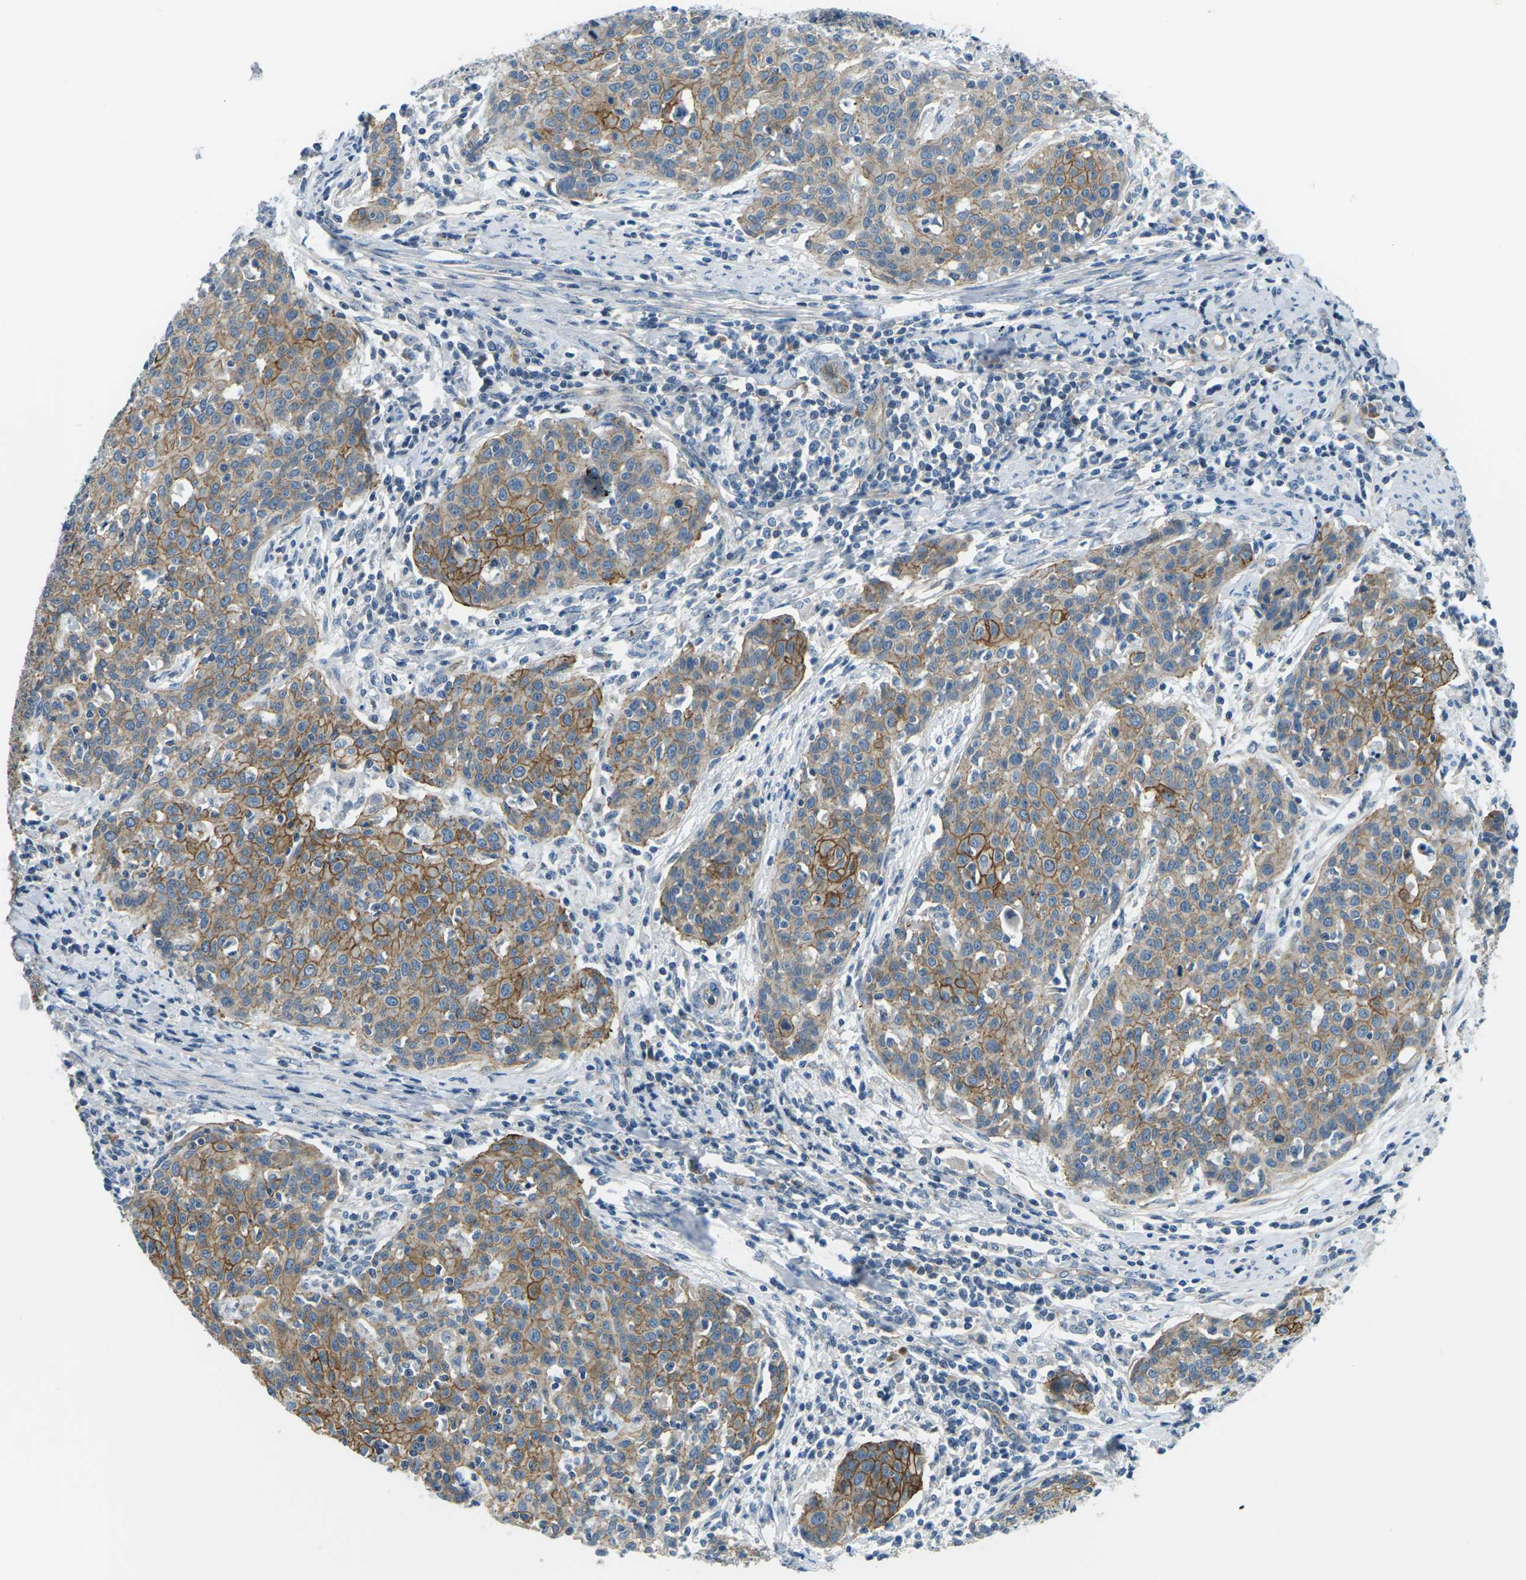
{"staining": {"intensity": "strong", "quantity": ">75%", "location": "cytoplasmic/membranous"}, "tissue": "cervical cancer", "cell_type": "Tumor cells", "image_type": "cancer", "snomed": [{"axis": "morphology", "description": "Squamous cell carcinoma, NOS"}, {"axis": "topography", "description": "Cervix"}], "caption": "Immunohistochemical staining of squamous cell carcinoma (cervical) reveals high levels of strong cytoplasmic/membranous protein staining in about >75% of tumor cells. Nuclei are stained in blue.", "gene": "SLC13A3", "patient": {"sex": "female", "age": 38}}